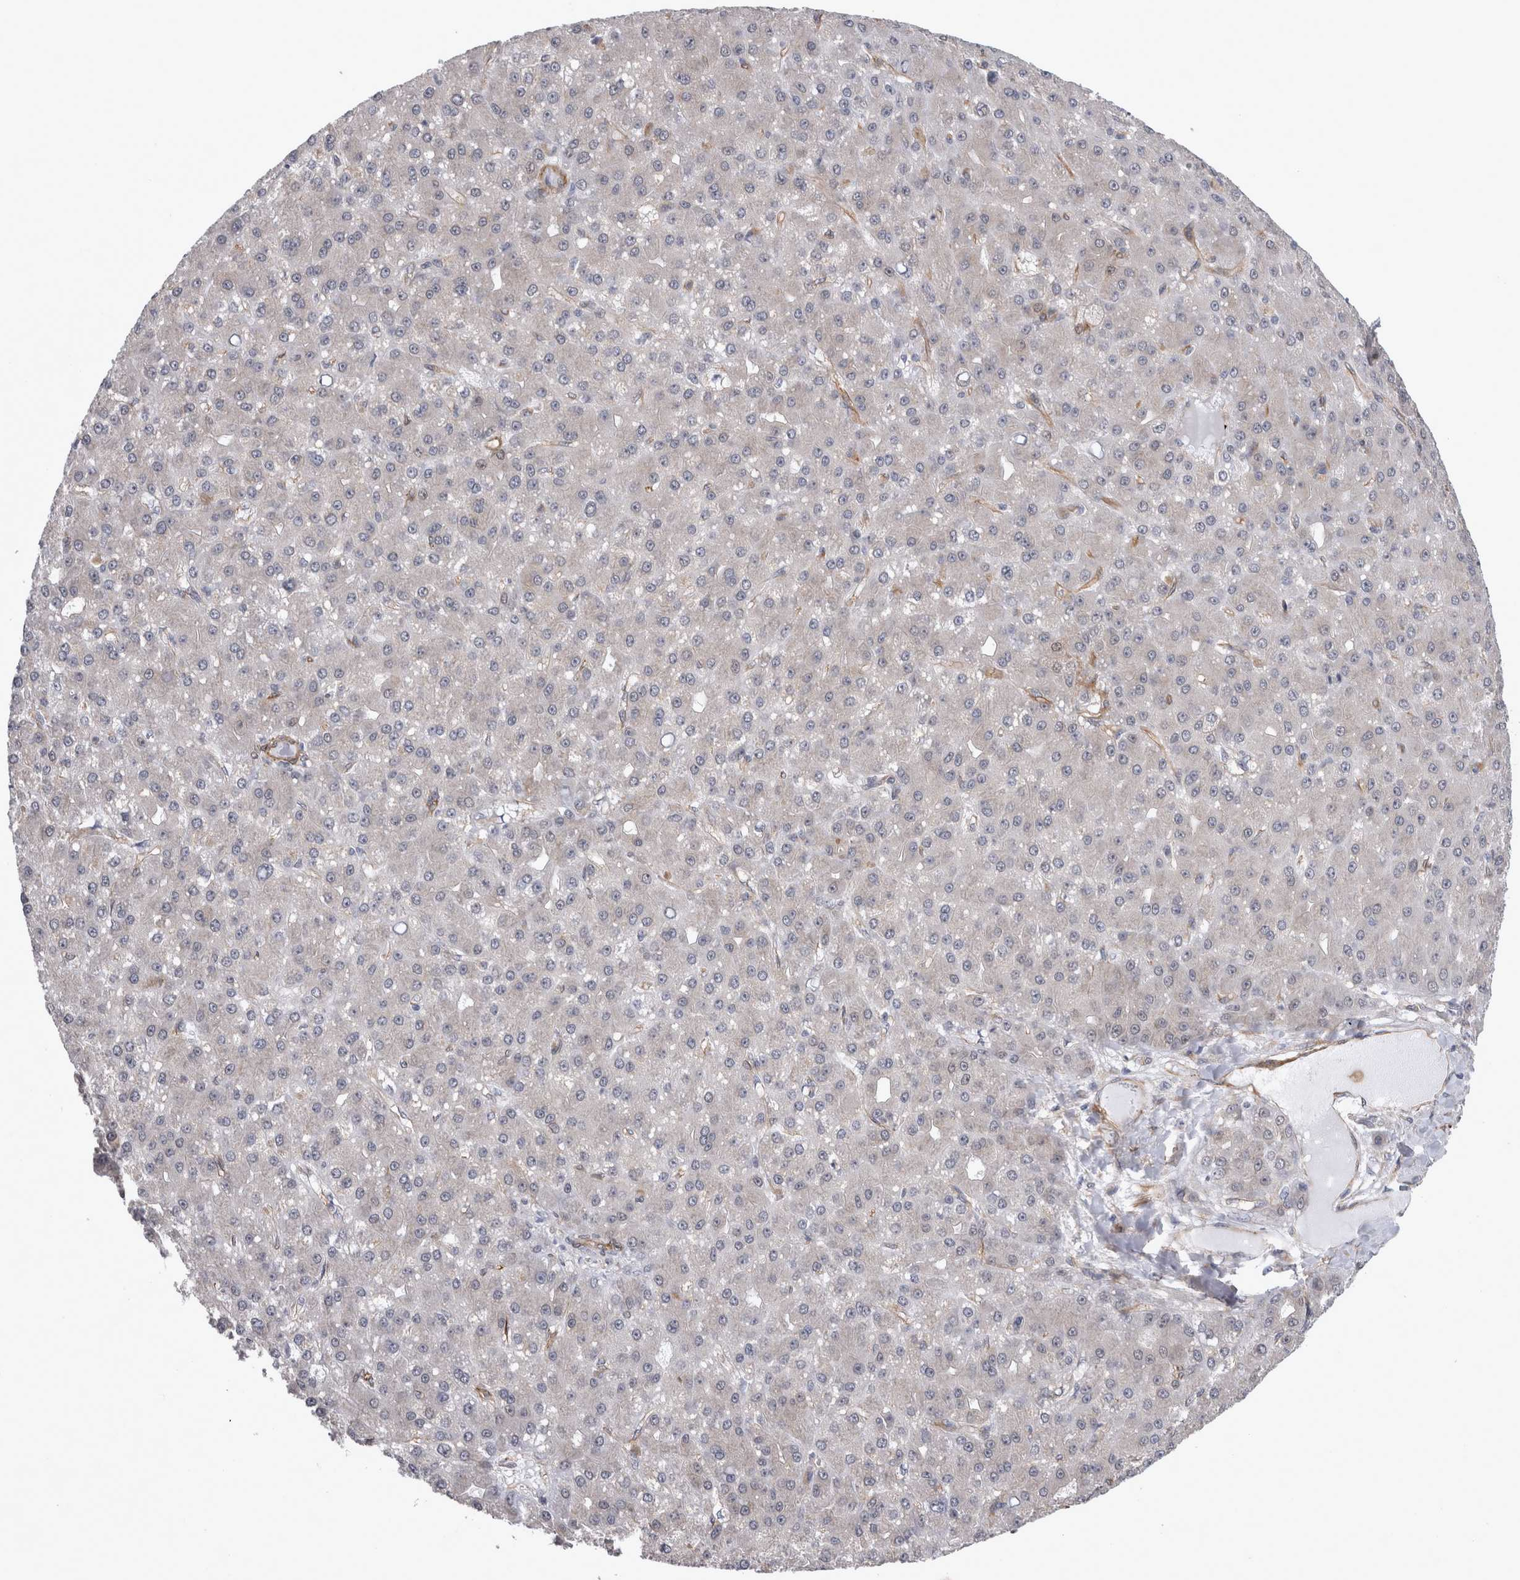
{"staining": {"intensity": "negative", "quantity": "none", "location": "none"}, "tissue": "liver cancer", "cell_type": "Tumor cells", "image_type": "cancer", "snomed": [{"axis": "morphology", "description": "Carcinoma, Hepatocellular, NOS"}, {"axis": "topography", "description": "Liver"}], "caption": "A photomicrograph of liver cancer stained for a protein exhibits no brown staining in tumor cells.", "gene": "DDX6", "patient": {"sex": "male", "age": 67}}